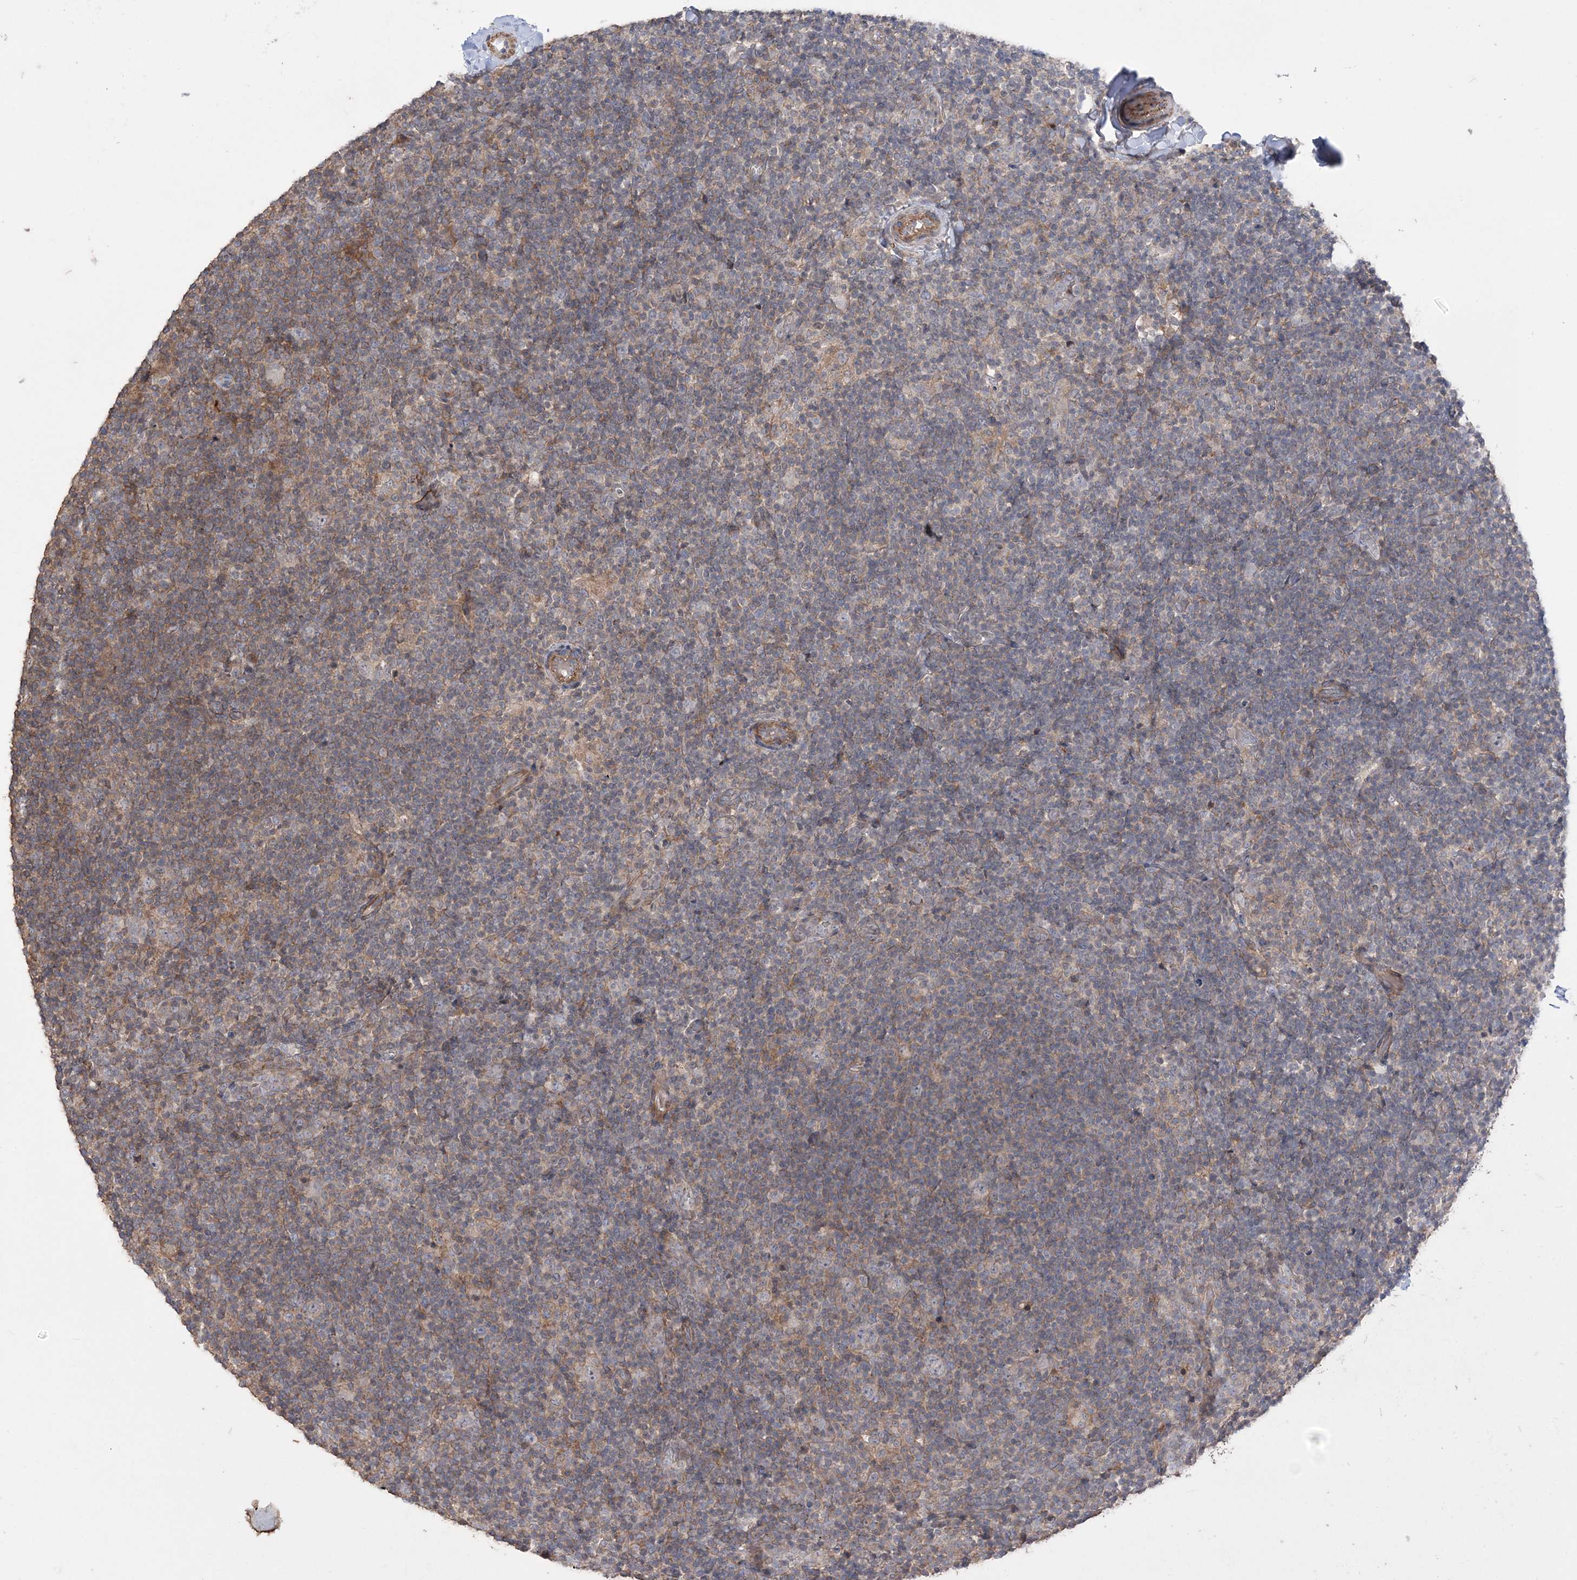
{"staining": {"intensity": "negative", "quantity": "none", "location": "none"}, "tissue": "lymphoma", "cell_type": "Tumor cells", "image_type": "cancer", "snomed": [{"axis": "morphology", "description": "Hodgkin's disease, NOS"}, {"axis": "topography", "description": "Lymph node"}], "caption": "Immunohistochemistry histopathology image of neoplastic tissue: human lymphoma stained with DAB demonstrates no significant protein expression in tumor cells.", "gene": "SLFN14", "patient": {"sex": "female", "age": 57}}